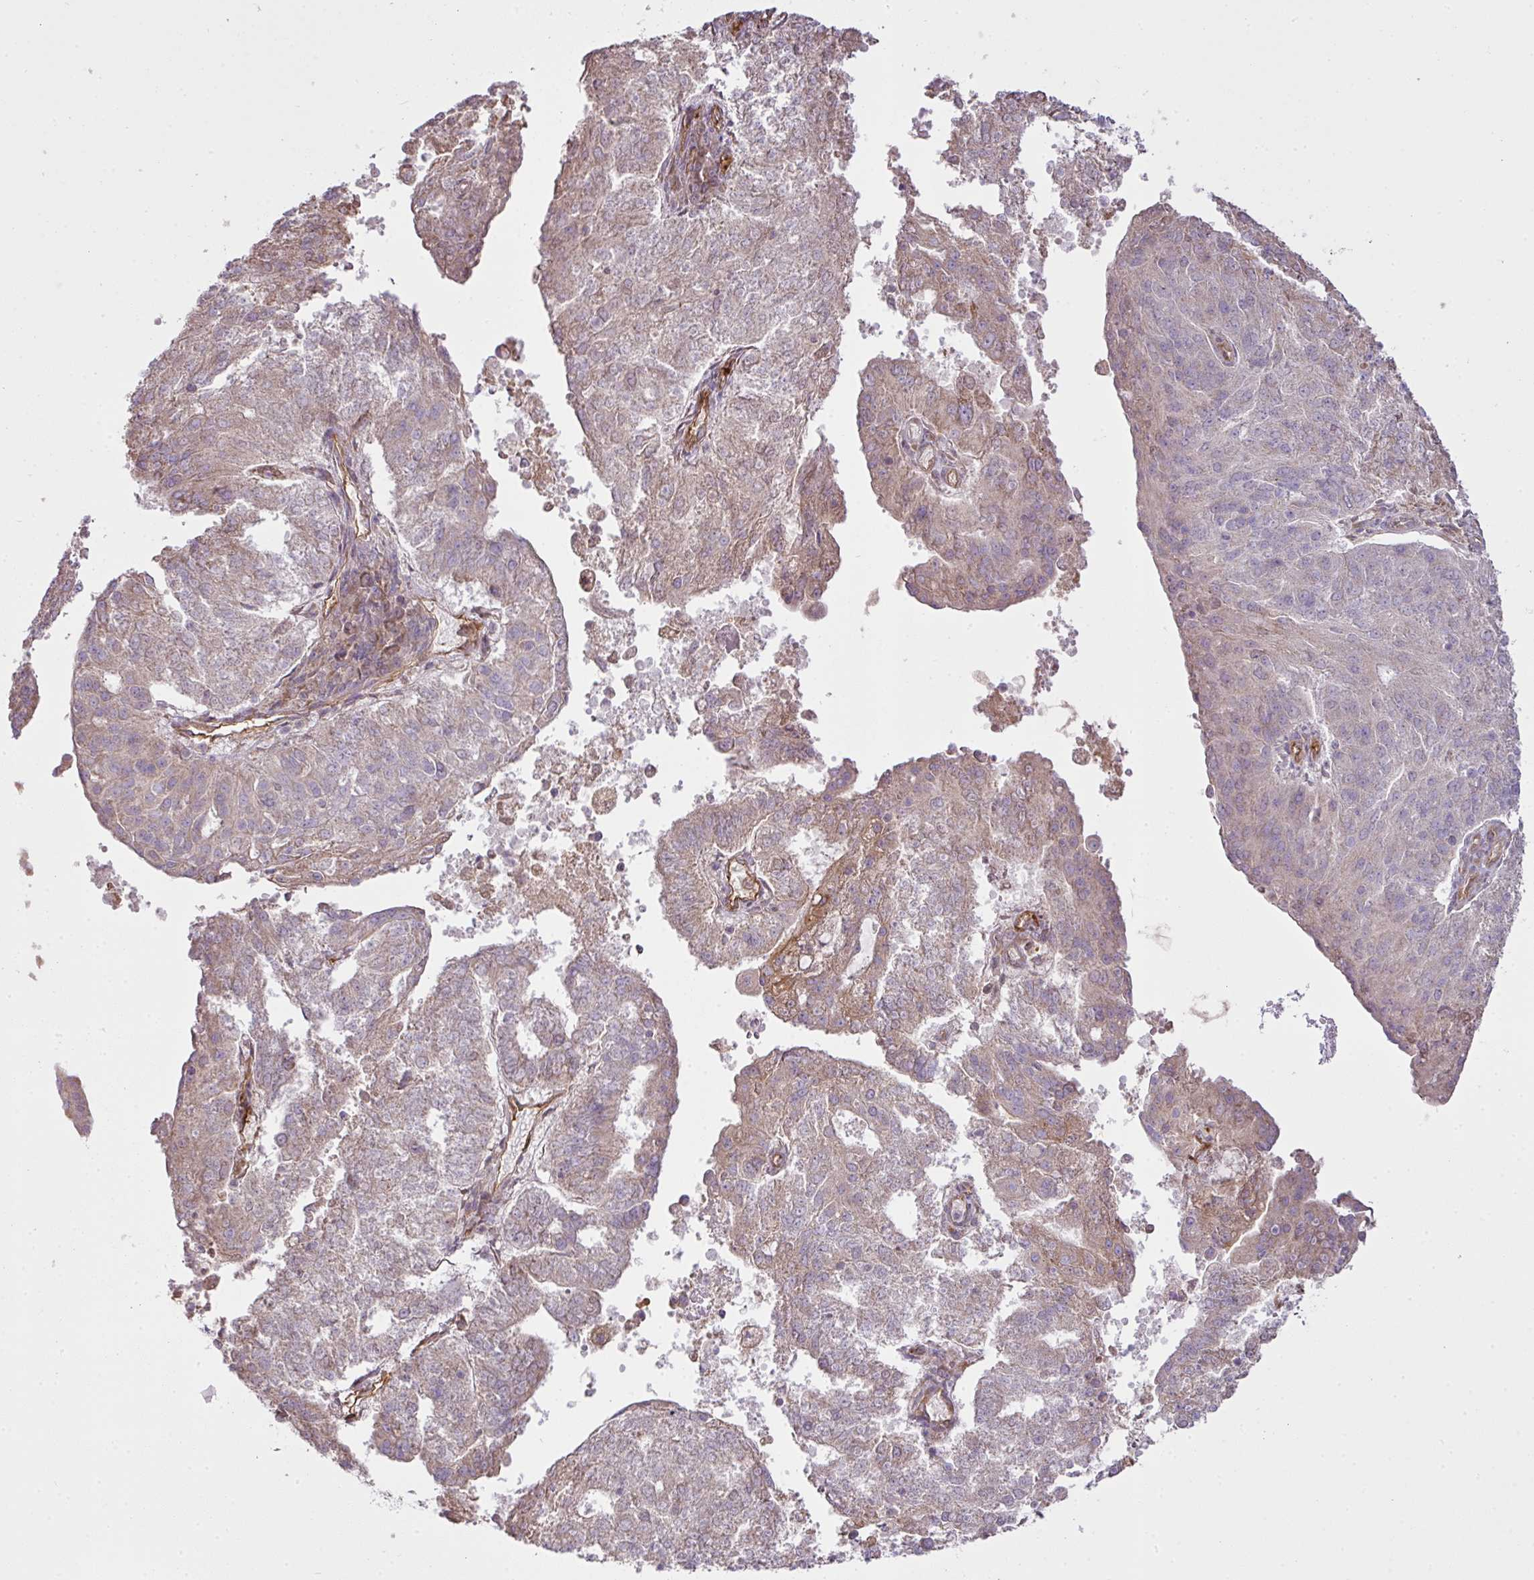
{"staining": {"intensity": "weak", "quantity": "25%-75%", "location": "cytoplasmic/membranous"}, "tissue": "endometrial cancer", "cell_type": "Tumor cells", "image_type": "cancer", "snomed": [{"axis": "morphology", "description": "Adenocarcinoma, NOS"}, {"axis": "topography", "description": "Endometrium"}], "caption": "Brown immunohistochemical staining in human endometrial adenocarcinoma exhibits weak cytoplasmic/membranous expression in about 25%-75% of tumor cells. (DAB IHC with brightfield microscopy, high magnification).", "gene": "COX18", "patient": {"sex": "female", "age": 82}}